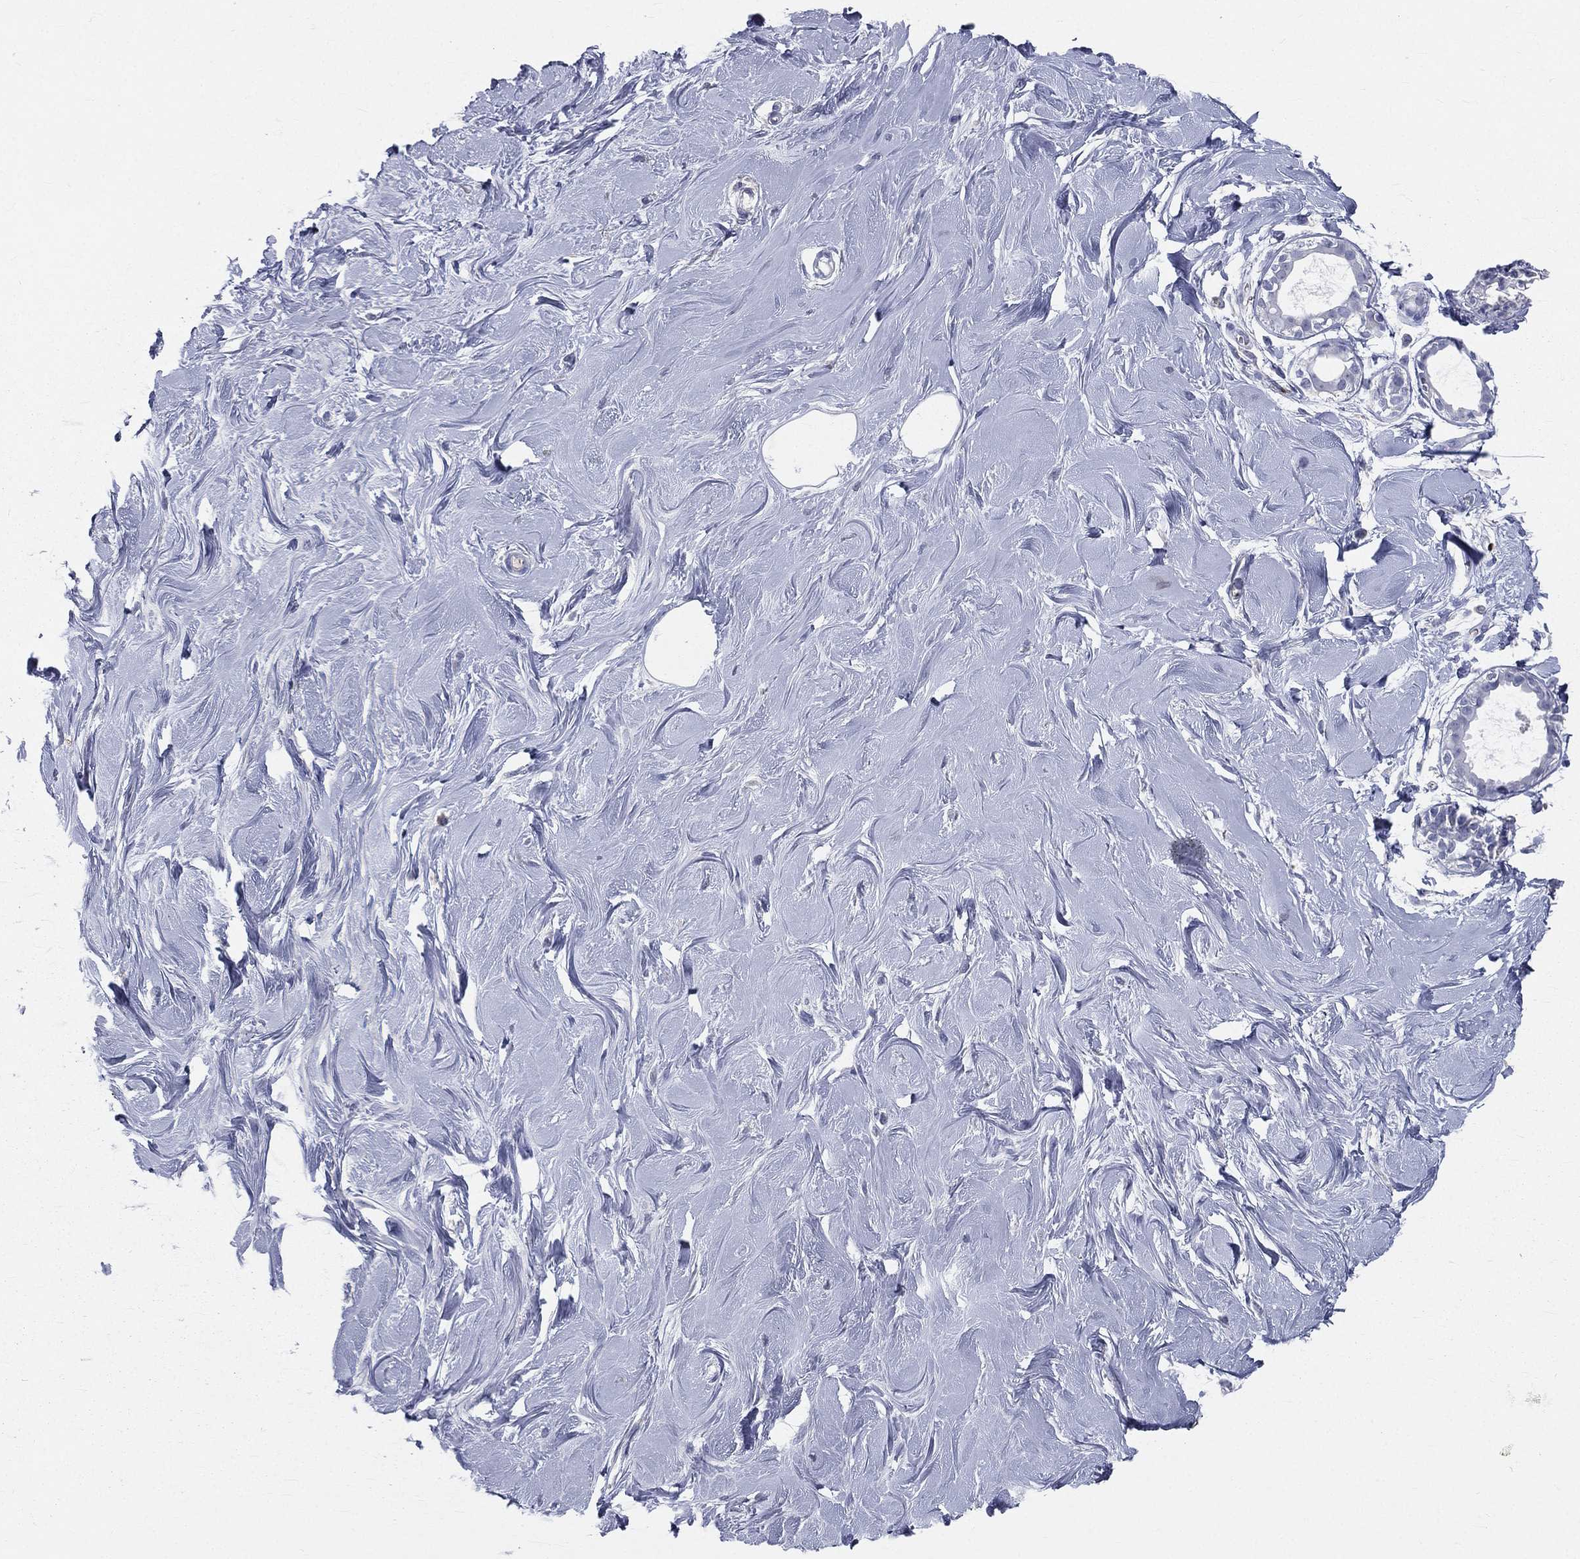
{"staining": {"intensity": "negative", "quantity": "none", "location": "none"}, "tissue": "soft tissue", "cell_type": "Fibroblasts", "image_type": "normal", "snomed": [{"axis": "morphology", "description": "Normal tissue, NOS"}, {"axis": "topography", "description": "Breast"}], "caption": "Immunohistochemistry micrograph of normal soft tissue: soft tissue stained with DAB (3,3'-diaminobenzidine) shows no significant protein expression in fibroblasts.", "gene": "CTSW", "patient": {"sex": "female", "age": 49}}